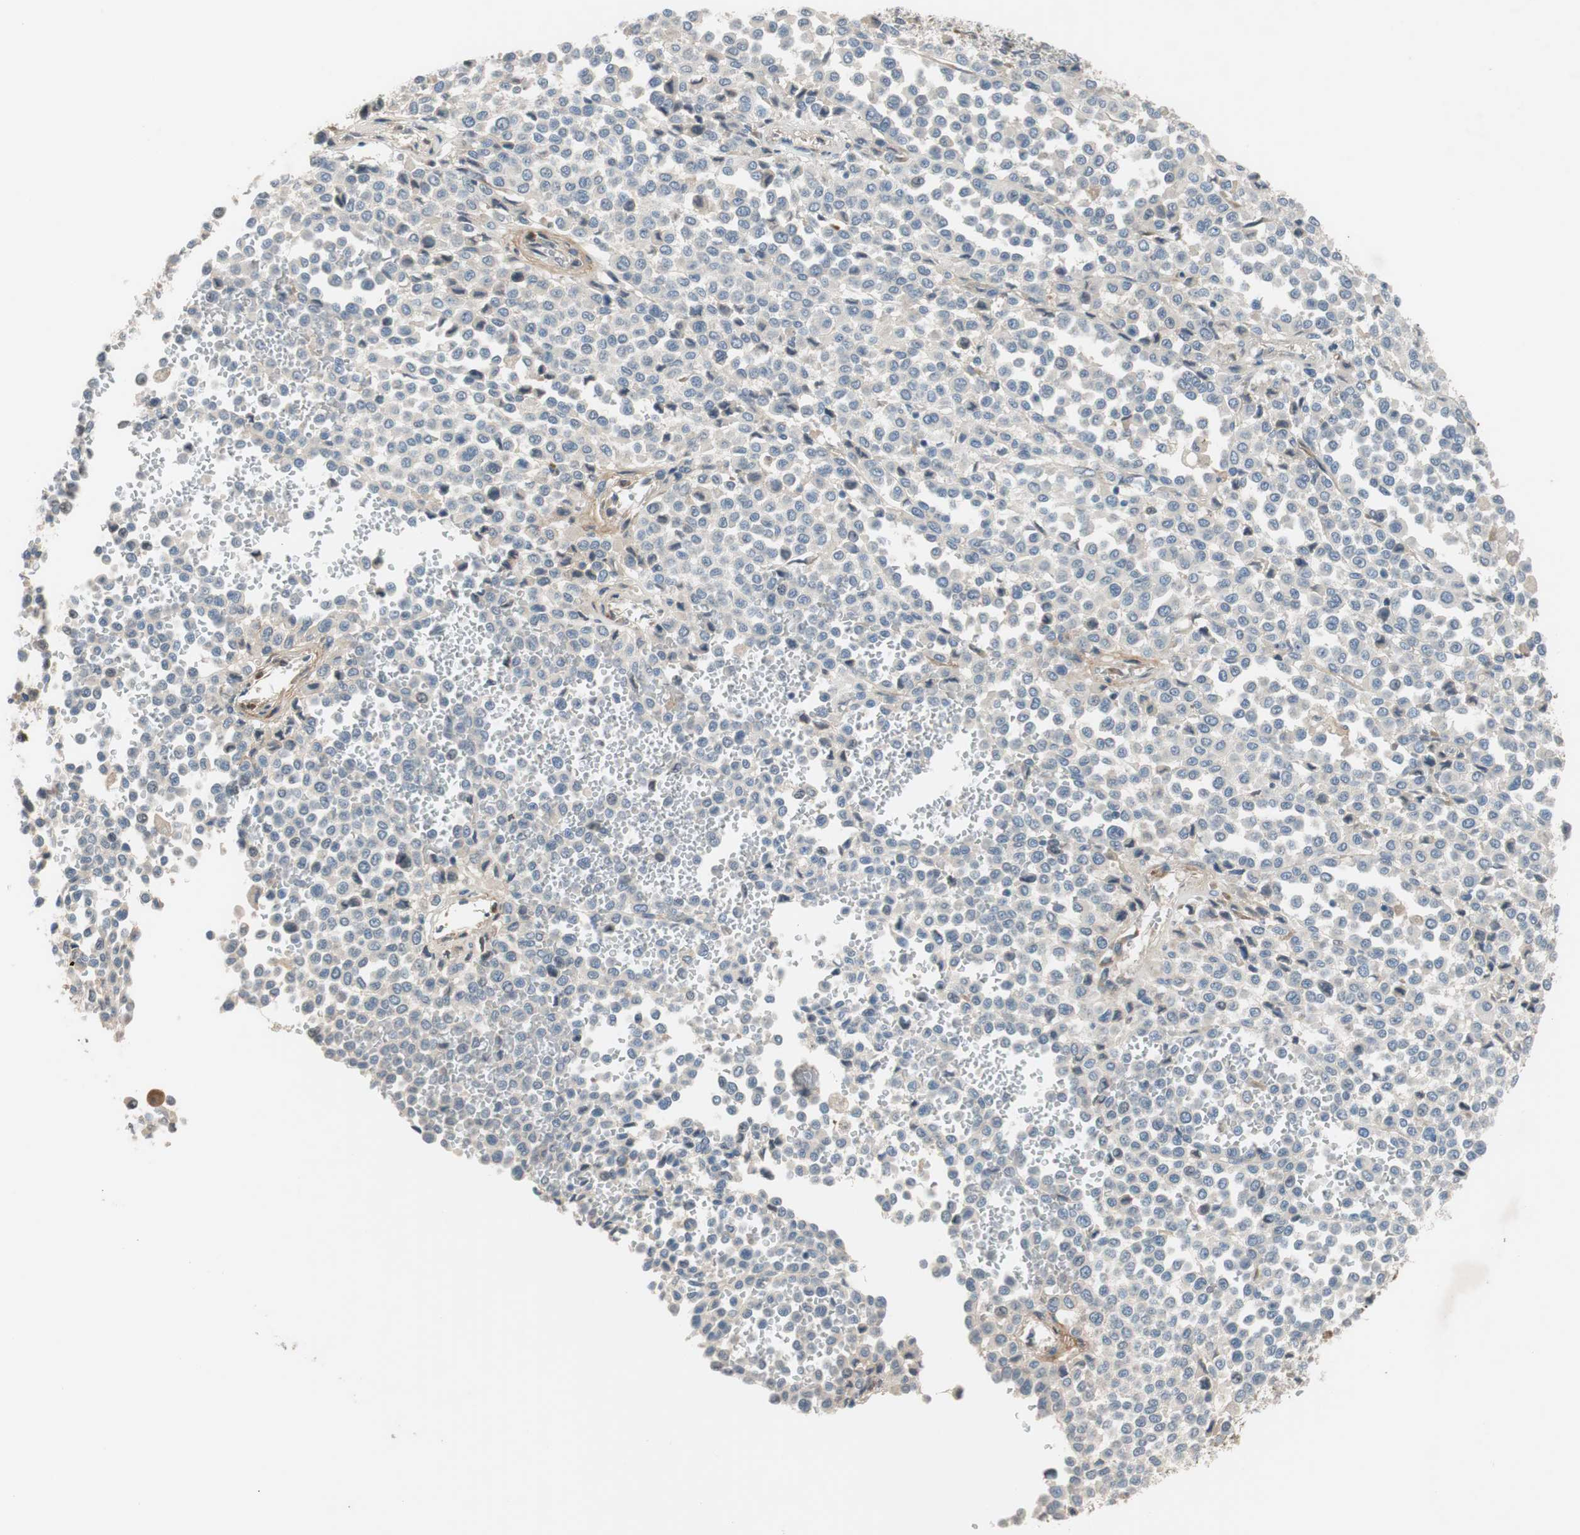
{"staining": {"intensity": "negative", "quantity": "none", "location": "none"}, "tissue": "melanoma", "cell_type": "Tumor cells", "image_type": "cancer", "snomed": [{"axis": "morphology", "description": "Malignant melanoma, Metastatic site"}, {"axis": "topography", "description": "Pancreas"}], "caption": "Human melanoma stained for a protein using IHC shows no staining in tumor cells.", "gene": "COL12A1", "patient": {"sex": "female", "age": 30}}